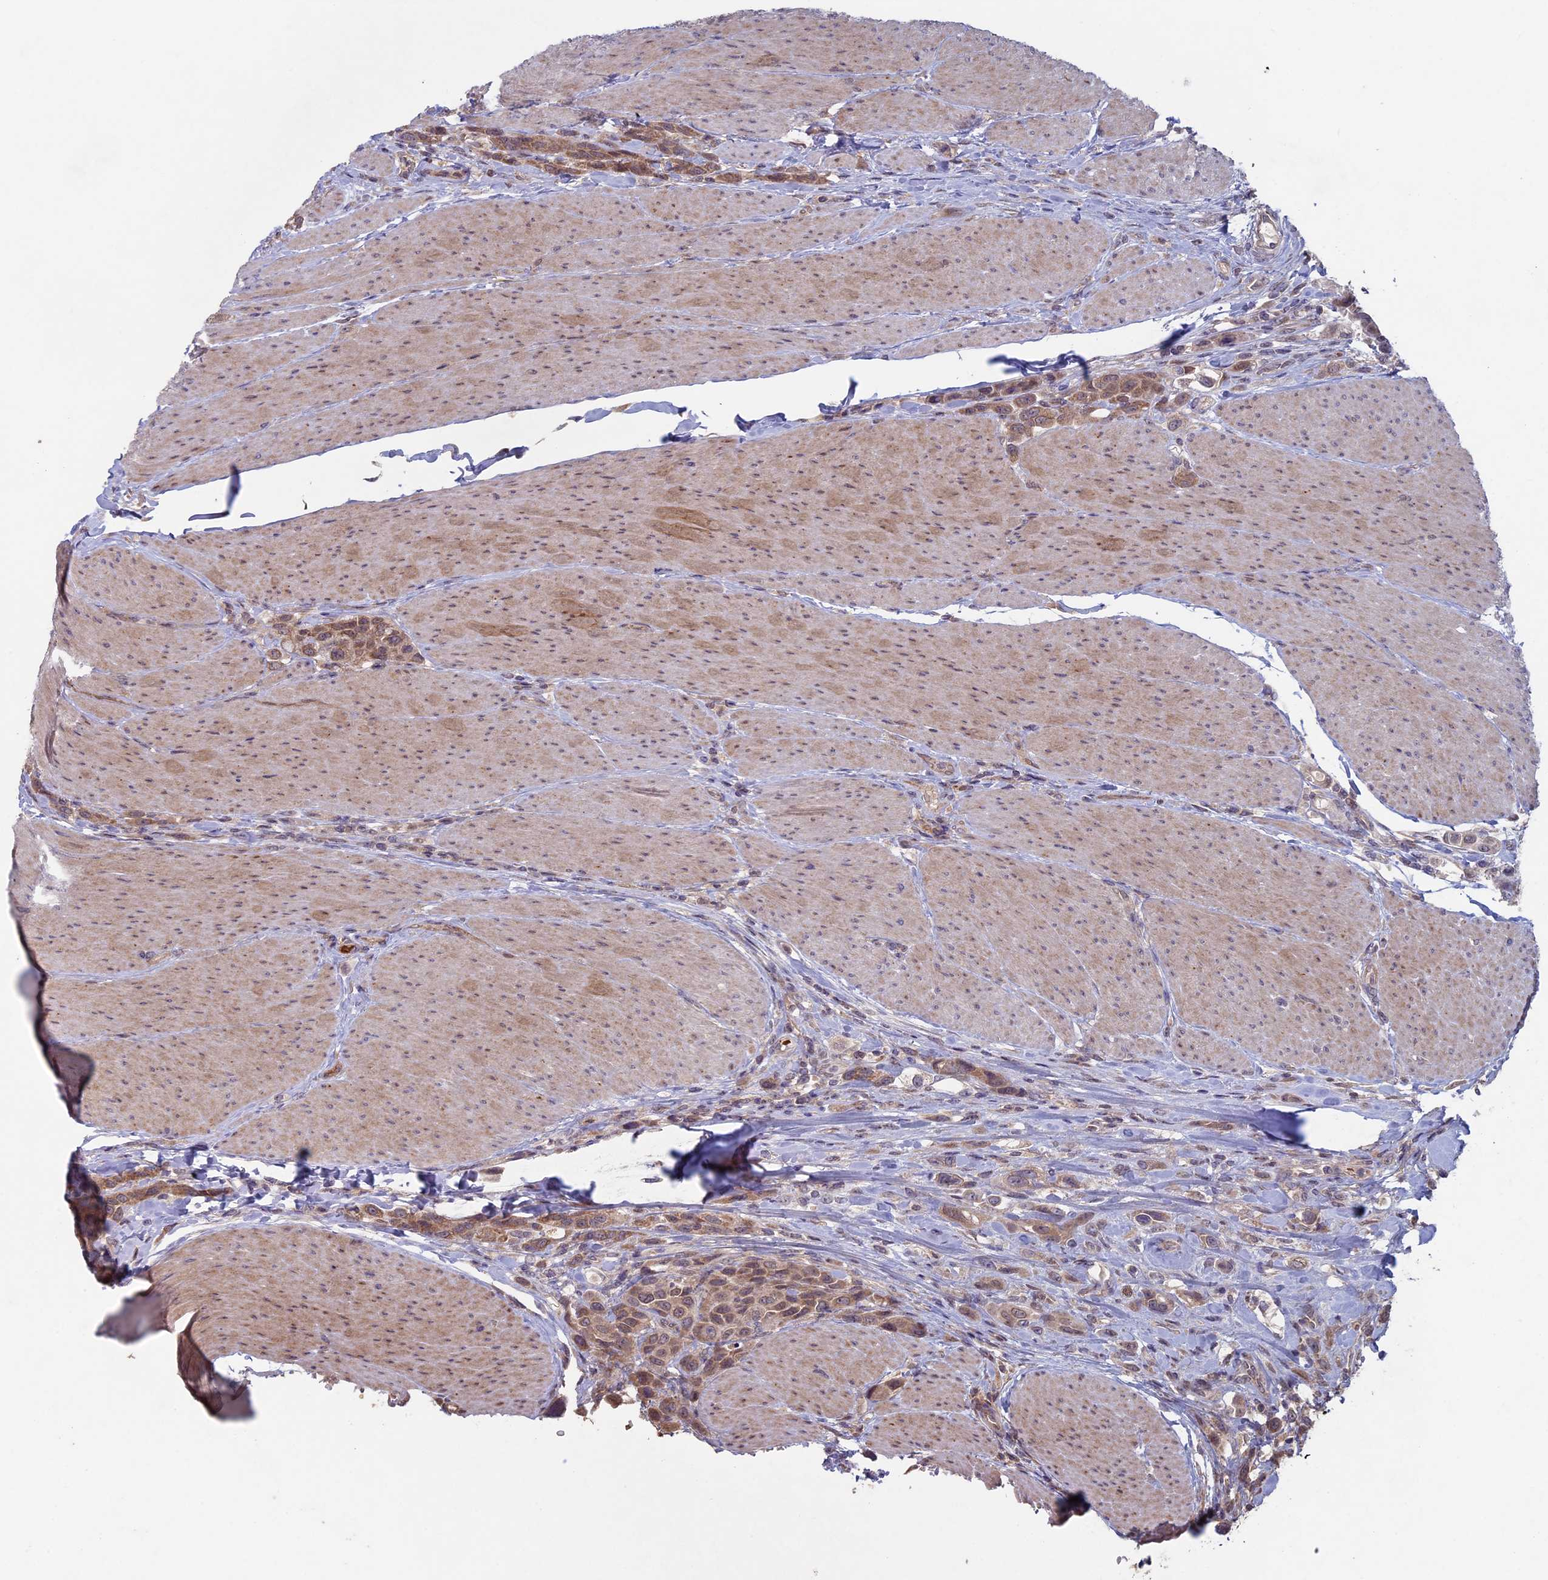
{"staining": {"intensity": "moderate", "quantity": ">75%", "location": "cytoplasmic/membranous"}, "tissue": "urothelial cancer", "cell_type": "Tumor cells", "image_type": "cancer", "snomed": [{"axis": "morphology", "description": "Urothelial carcinoma, High grade"}, {"axis": "topography", "description": "Urinary bladder"}], "caption": "A histopathology image of human urothelial carcinoma (high-grade) stained for a protein exhibits moderate cytoplasmic/membranous brown staining in tumor cells.", "gene": "RCCD1", "patient": {"sex": "male", "age": 50}}